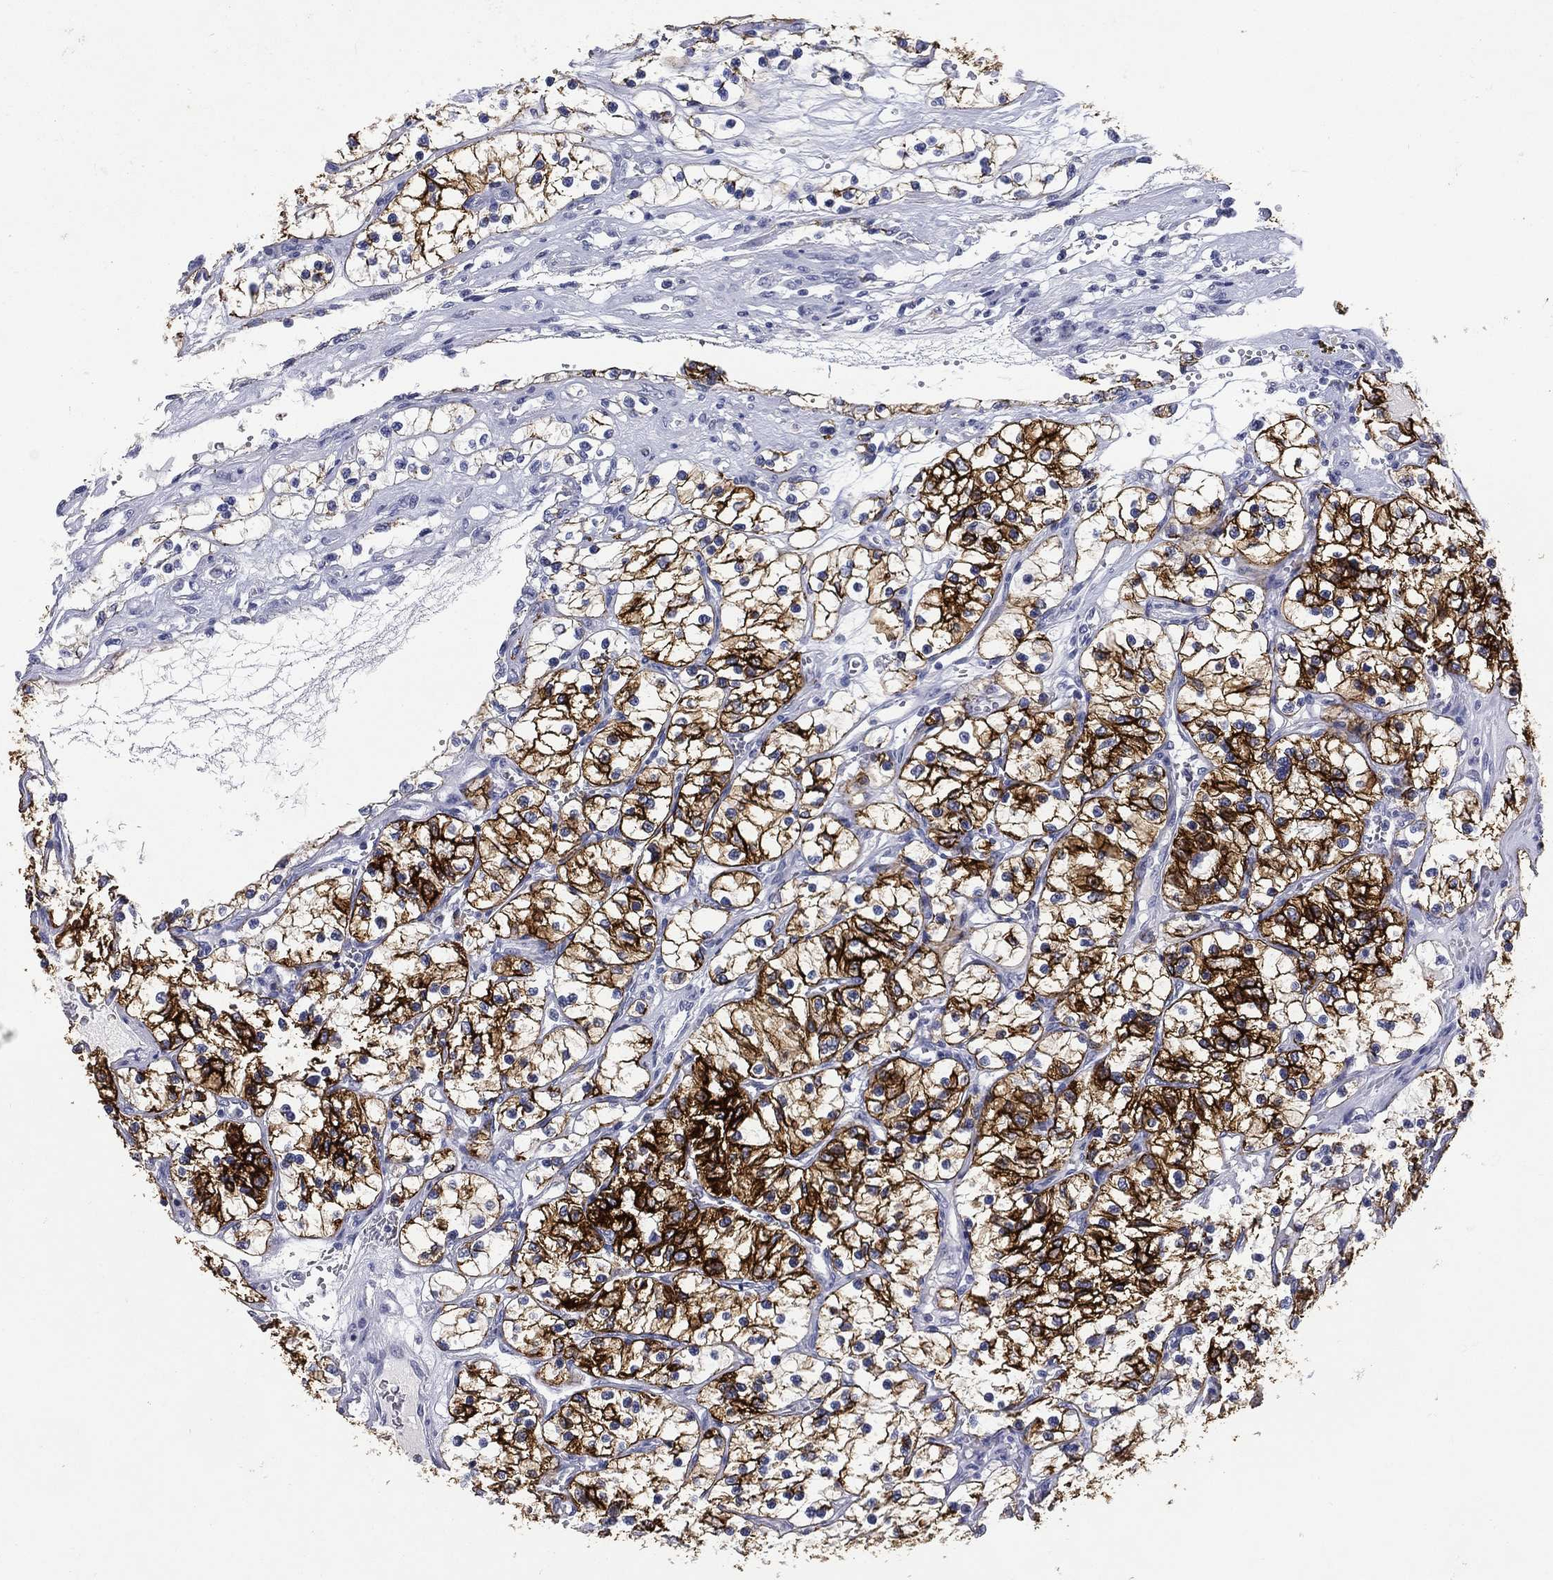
{"staining": {"intensity": "strong", "quantity": "25%-75%", "location": "cytoplasmic/membranous"}, "tissue": "renal cancer", "cell_type": "Tumor cells", "image_type": "cancer", "snomed": [{"axis": "morphology", "description": "Adenocarcinoma, NOS"}, {"axis": "topography", "description": "Kidney"}], "caption": "Immunohistochemistry (DAB) staining of human renal cancer (adenocarcinoma) demonstrates strong cytoplasmic/membranous protein expression in about 25%-75% of tumor cells.", "gene": "KRT7", "patient": {"sex": "female", "age": 69}}